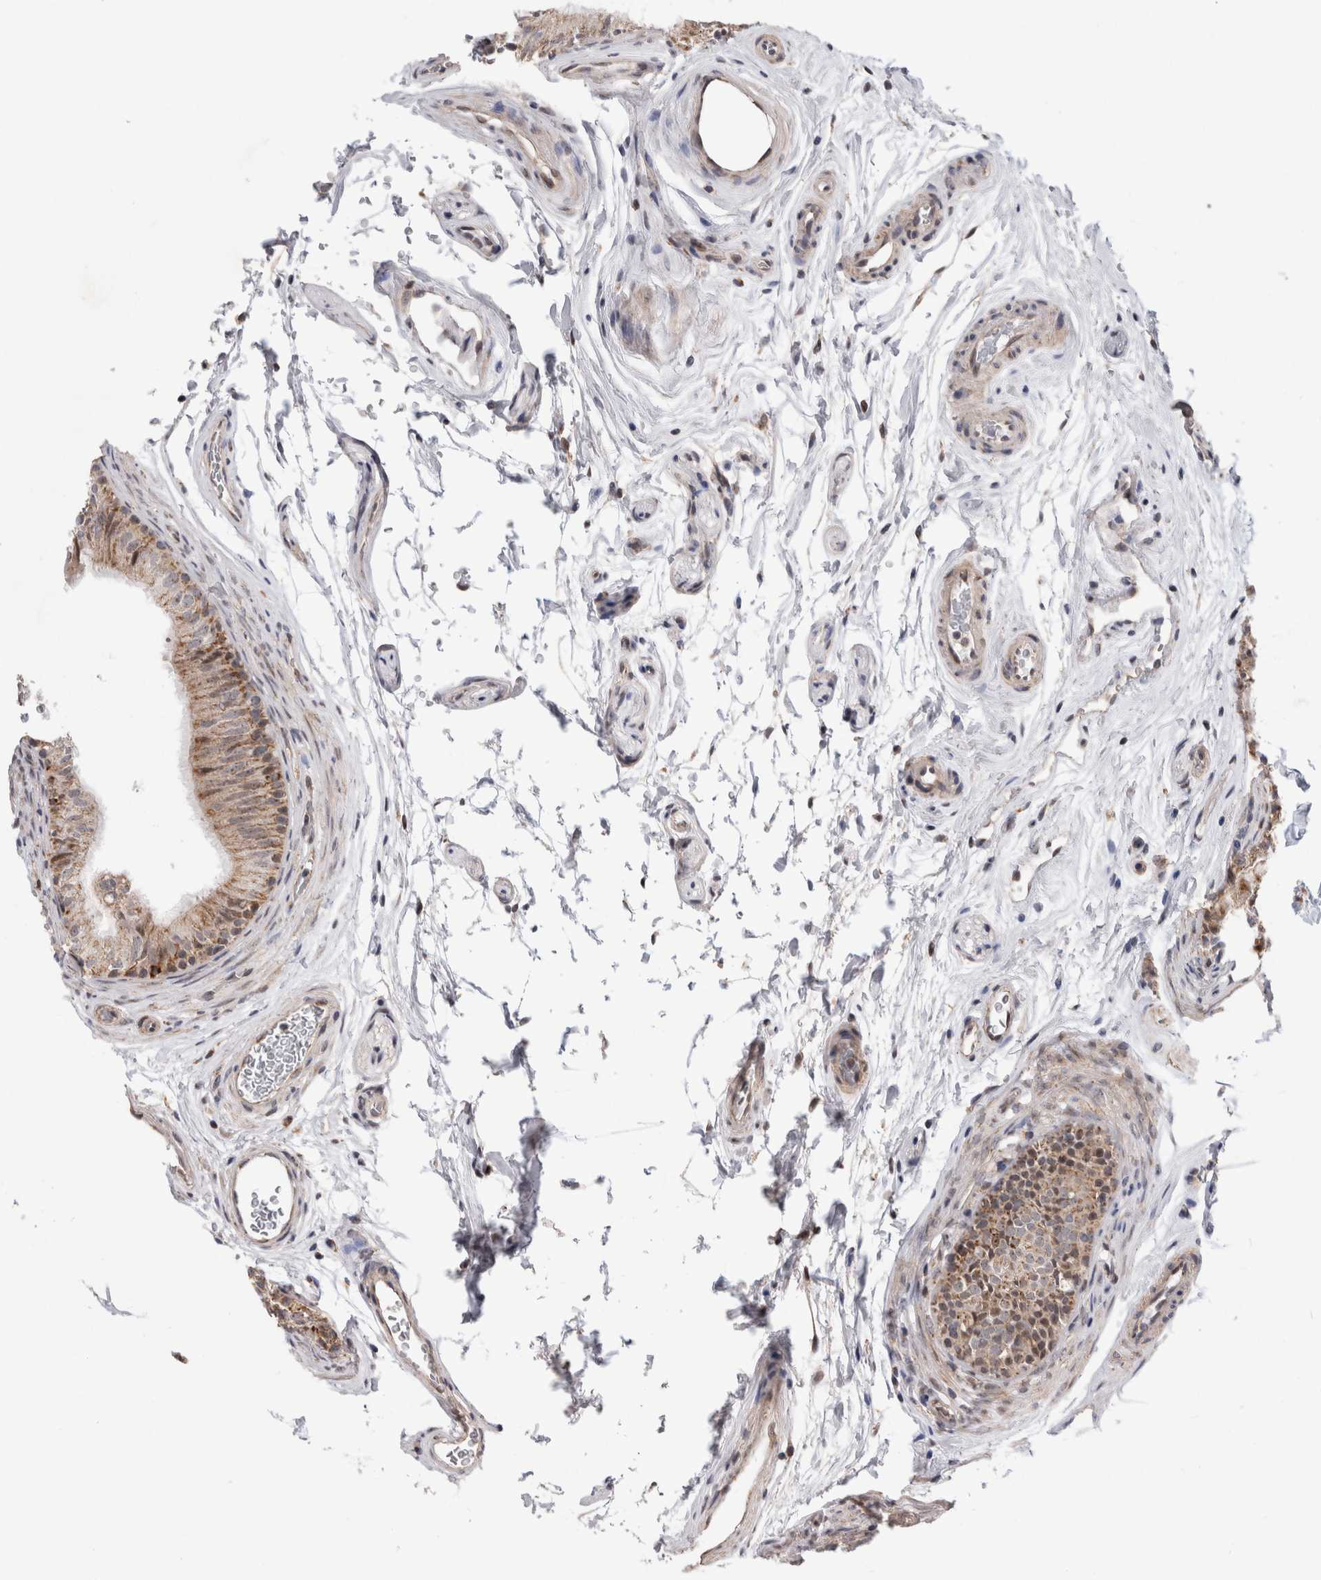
{"staining": {"intensity": "weak", "quantity": ">75%", "location": "cytoplasmic/membranous"}, "tissue": "epididymis", "cell_type": "Glandular cells", "image_type": "normal", "snomed": [{"axis": "morphology", "description": "Normal tissue, NOS"}, {"axis": "topography", "description": "Epididymis"}], "caption": "This micrograph reveals benign epididymis stained with IHC to label a protein in brown. The cytoplasmic/membranous of glandular cells show weak positivity for the protein. Nuclei are counter-stained blue.", "gene": "MRPL37", "patient": {"sex": "male", "age": 36}}